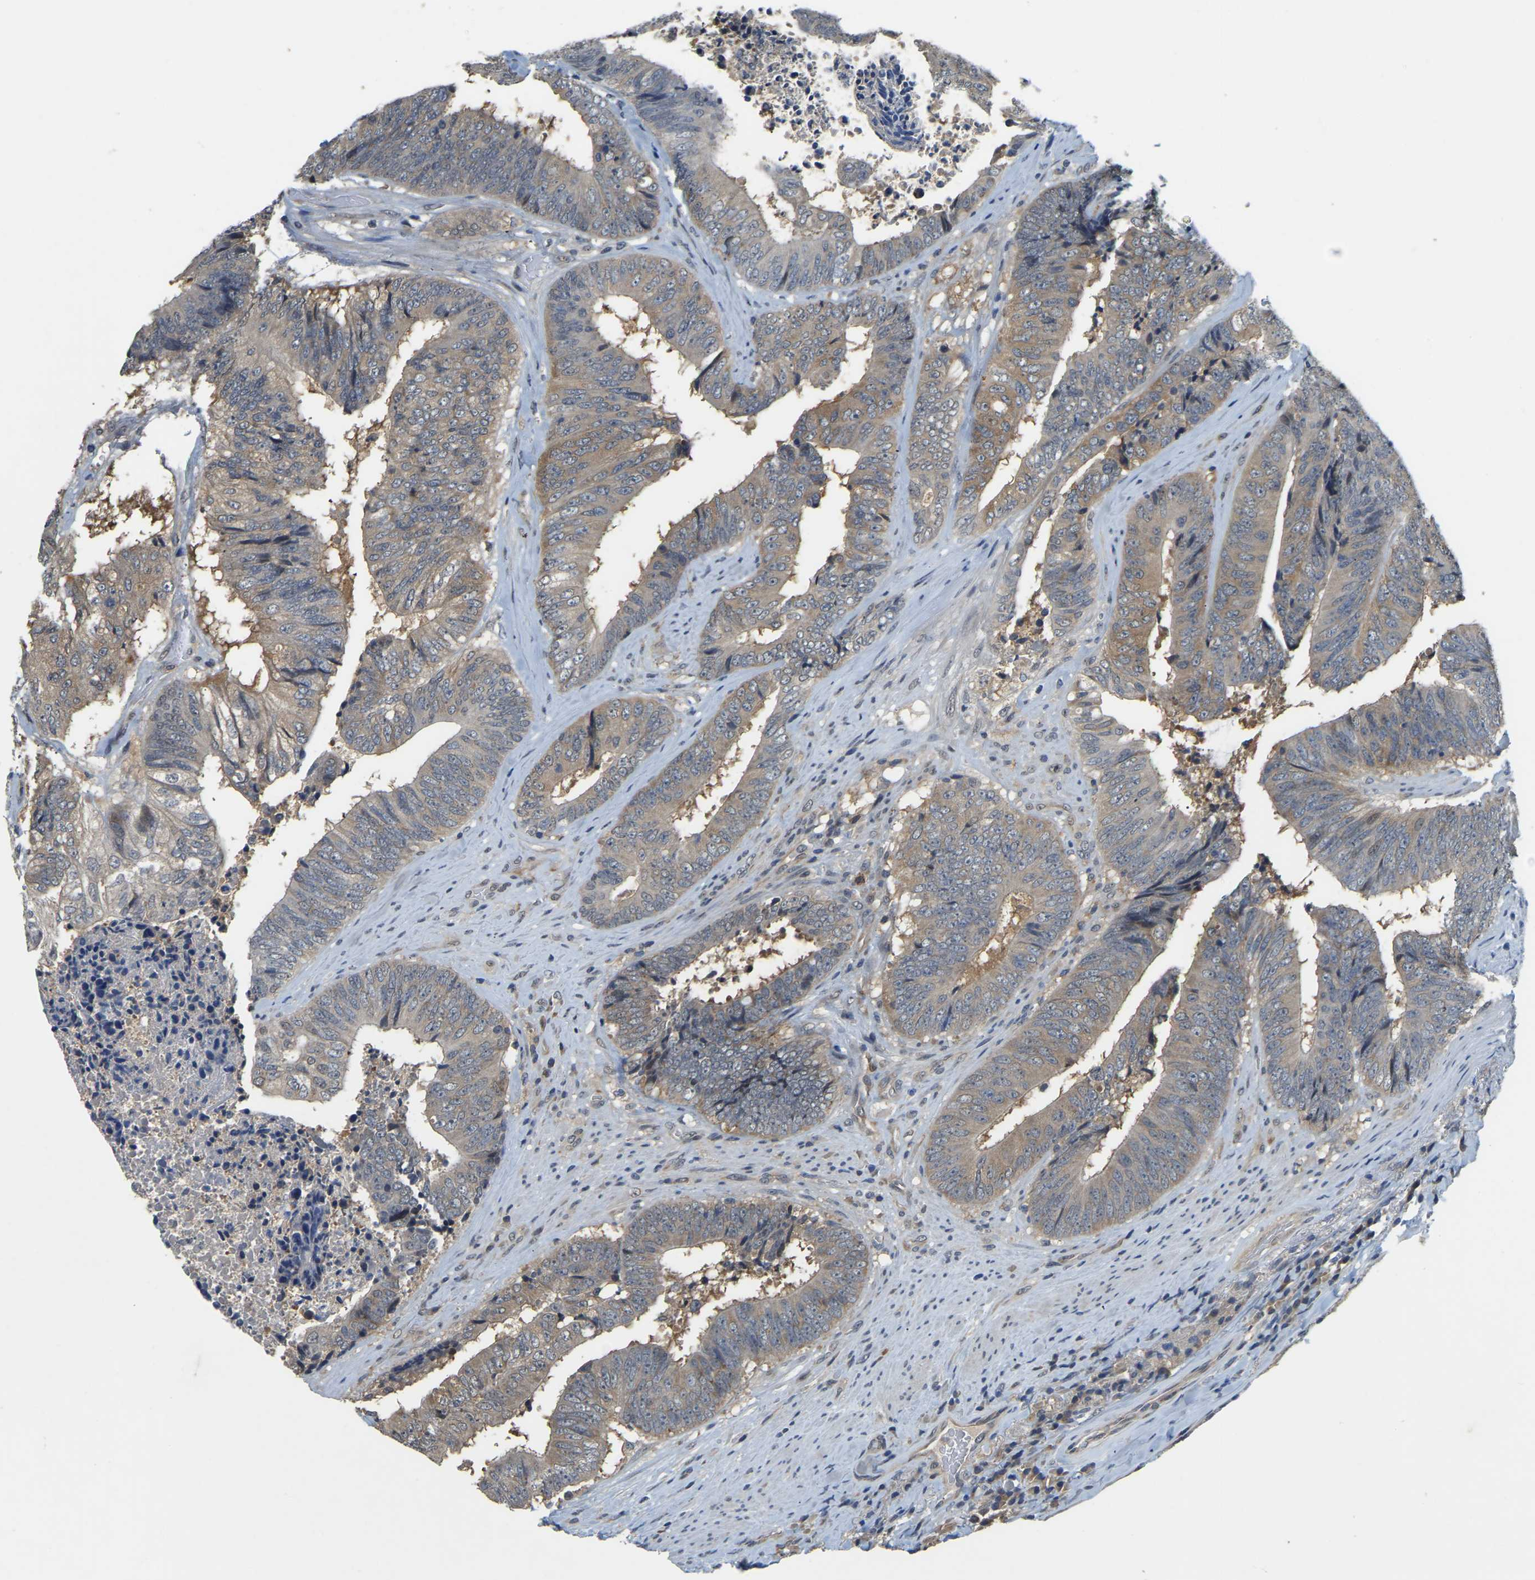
{"staining": {"intensity": "weak", "quantity": "<25%", "location": "cytoplasmic/membranous"}, "tissue": "colorectal cancer", "cell_type": "Tumor cells", "image_type": "cancer", "snomed": [{"axis": "morphology", "description": "Adenocarcinoma, NOS"}, {"axis": "topography", "description": "Rectum"}], "caption": "Tumor cells are negative for protein expression in human colorectal cancer (adenocarcinoma). (DAB immunohistochemistry (IHC) visualized using brightfield microscopy, high magnification).", "gene": "AHNAK", "patient": {"sex": "male", "age": 72}}